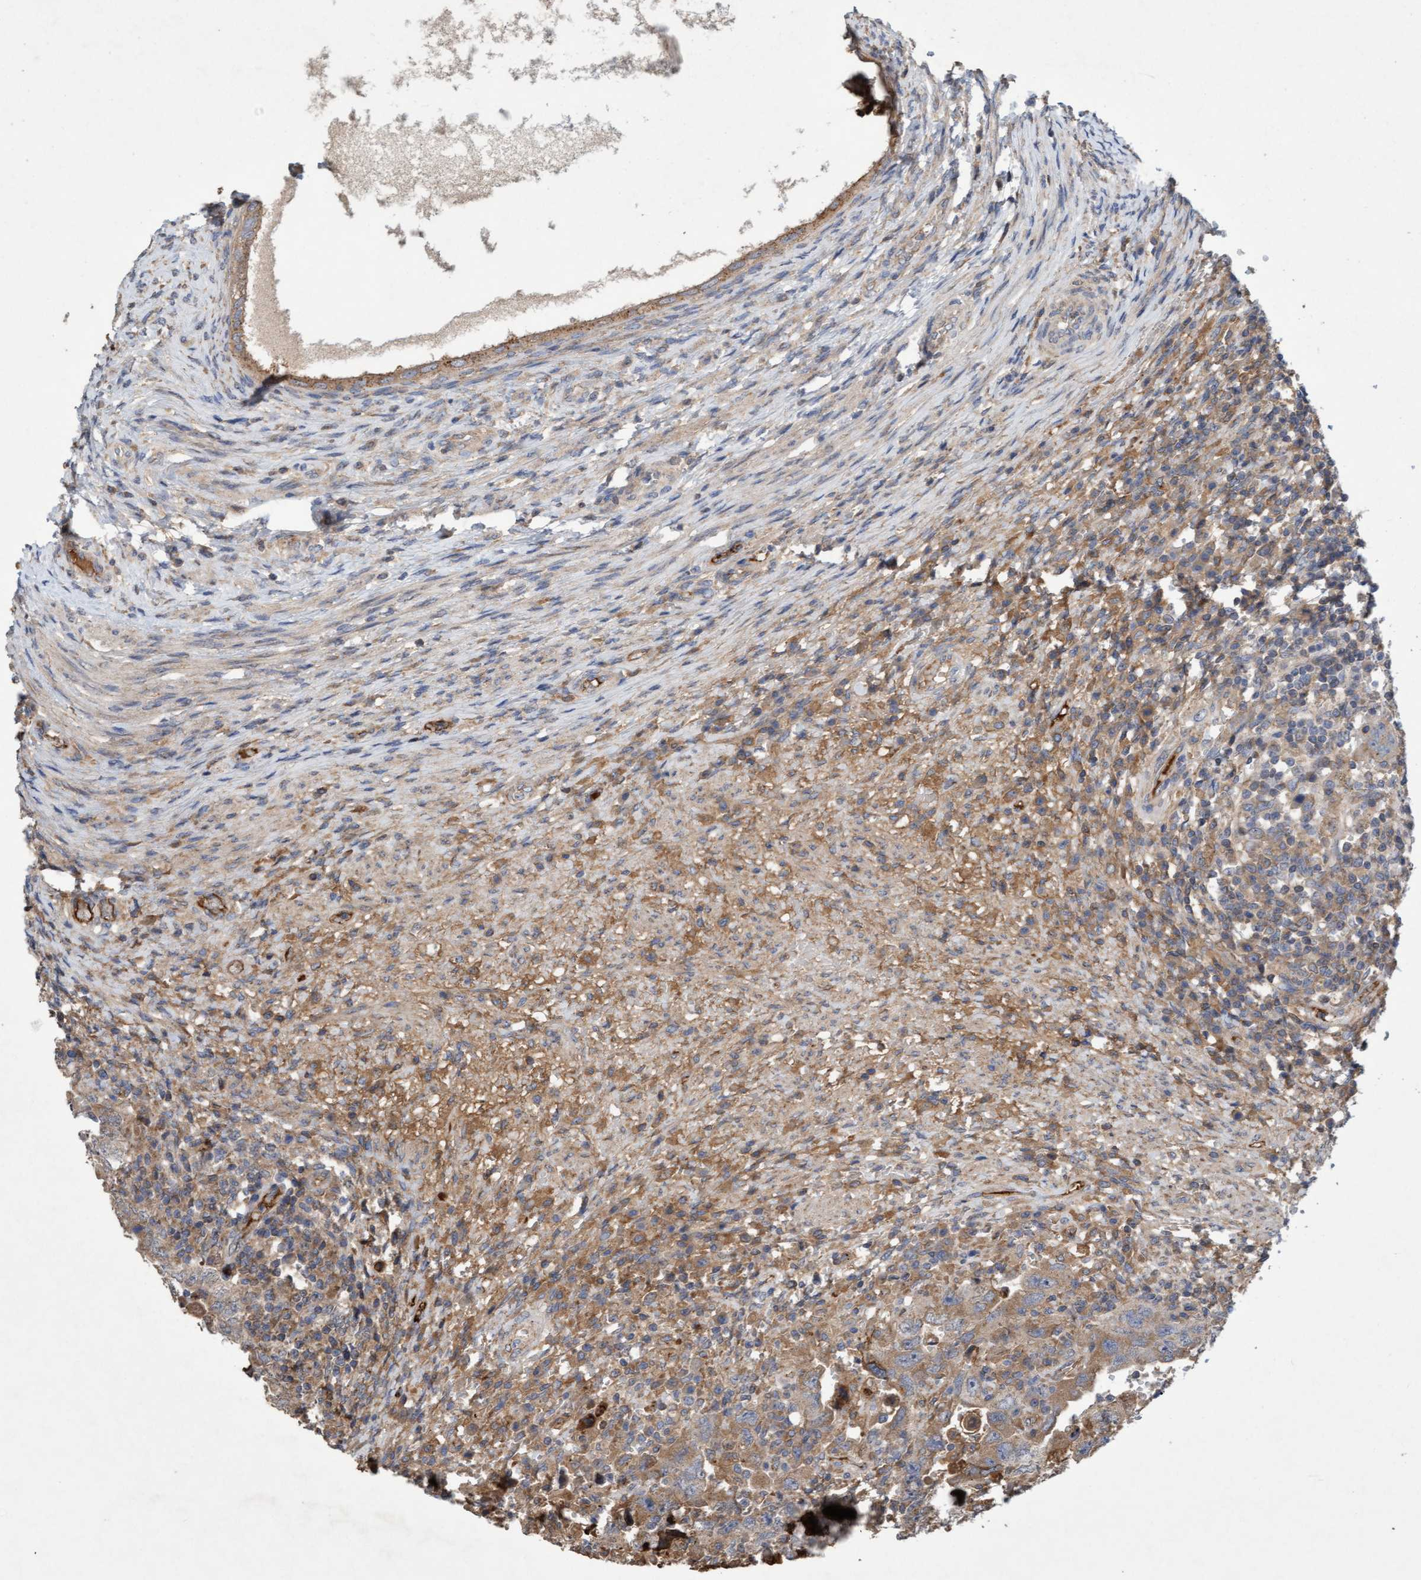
{"staining": {"intensity": "weak", "quantity": ">75%", "location": "cytoplasmic/membranous"}, "tissue": "testis cancer", "cell_type": "Tumor cells", "image_type": "cancer", "snomed": [{"axis": "morphology", "description": "Carcinoma, Embryonal, NOS"}, {"axis": "topography", "description": "Testis"}], "caption": "A brown stain highlights weak cytoplasmic/membranous positivity of a protein in testis cancer tumor cells. The staining was performed using DAB, with brown indicating positive protein expression. Nuclei are stained blue with hematoxylin.", "gene": "DDHD2", "patient": {"sex": "male", "age": 26}}